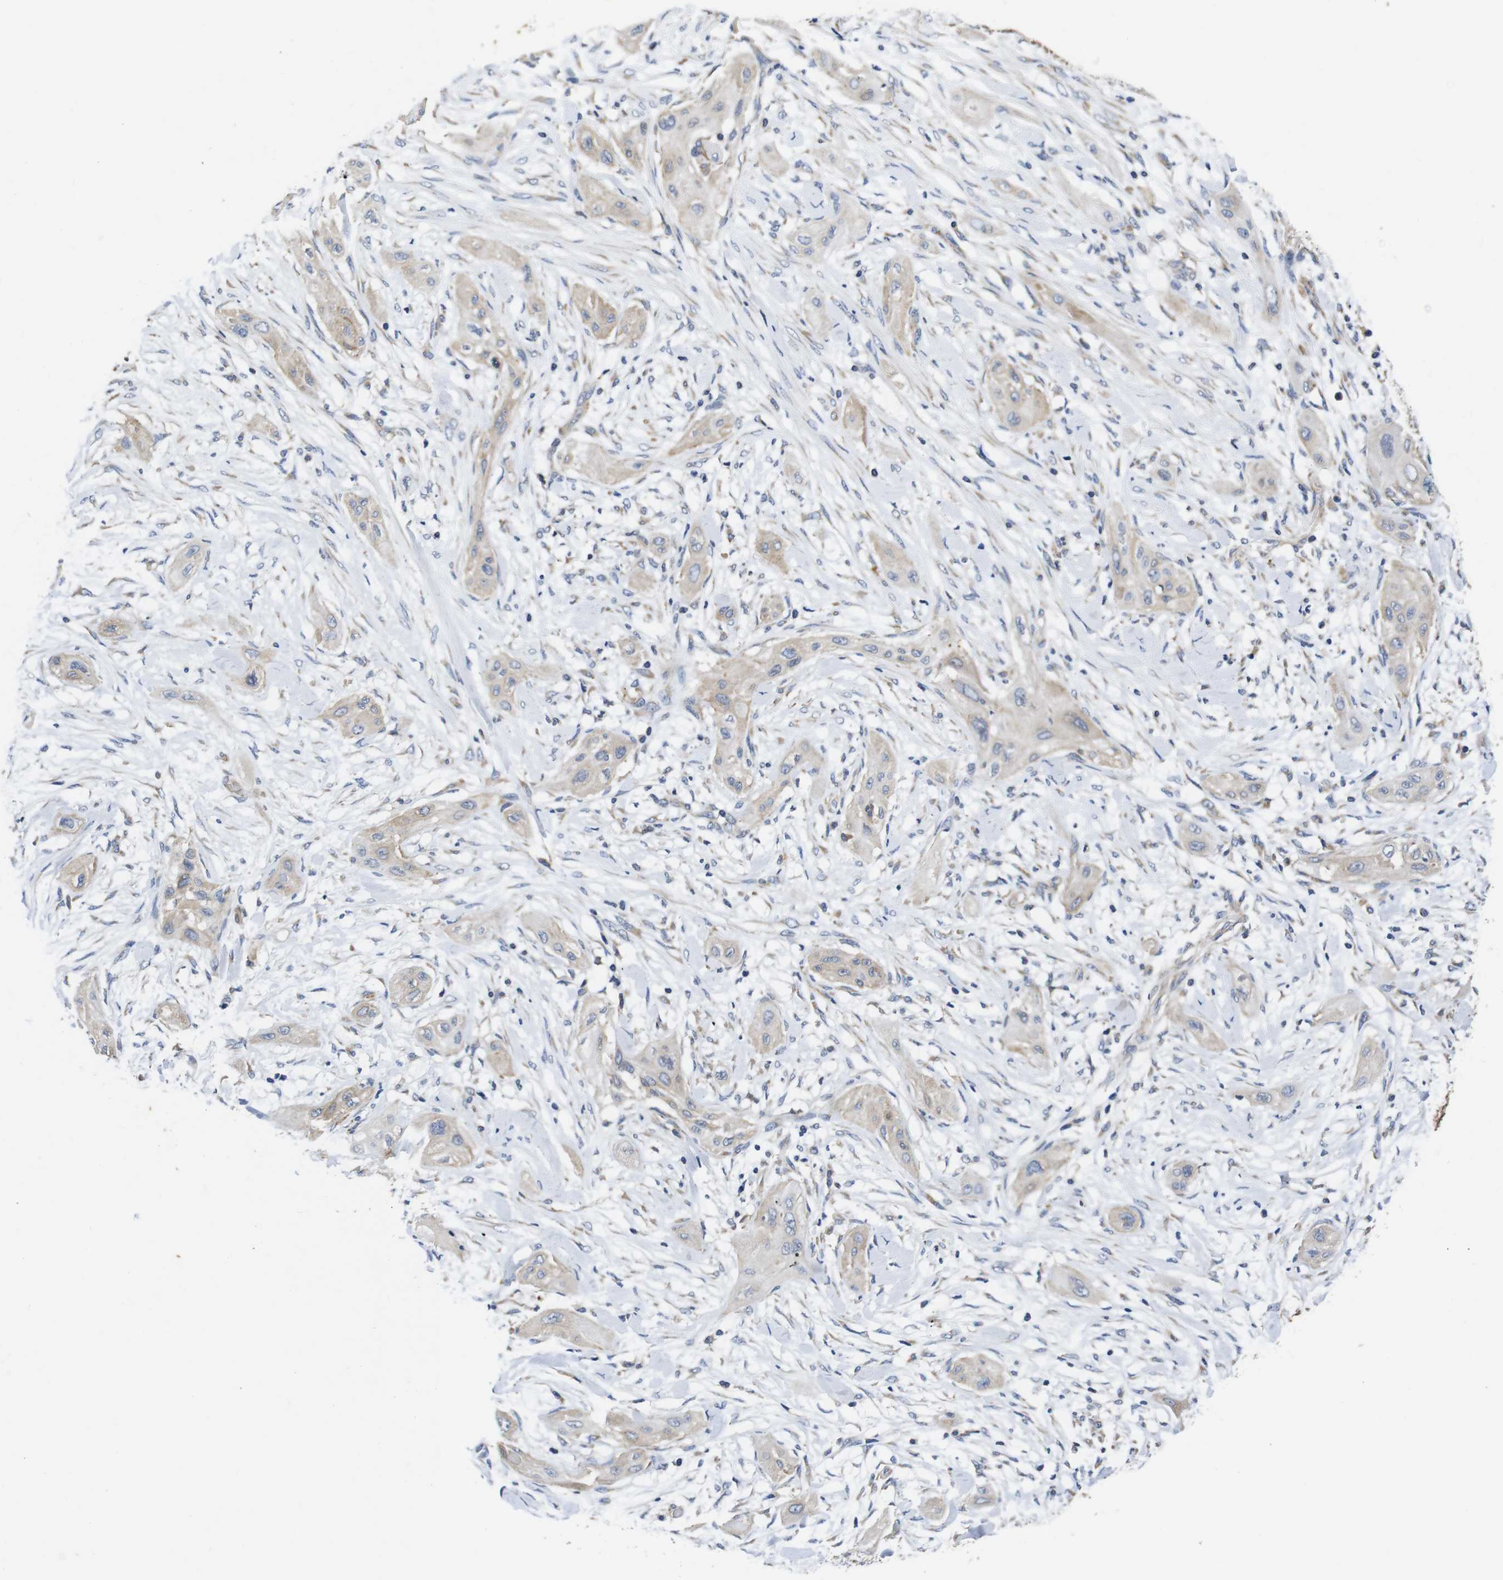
{"staining": {"intensity": "weak", "quantity": ">75%", "location": "cytoplasmic/membranous"}, "tissue": "lung cancer", "cell_type": "Tumor cells", "image_type": "cancer", "snomed": [{"axis": "morphology", "description": "Squamous cell carcinoma, NOS"}, {"axis": "topography", "description": "Lung"}], "caption": "Immunohistochemical staining of lung cancer (squamous cell carcinoma) reveals low levels of weak cytoplasmic/membranous expression in about >75% of tumor cells.", "gene": "MARCHF7", "patient": {"sex": "female", "age": 47}}